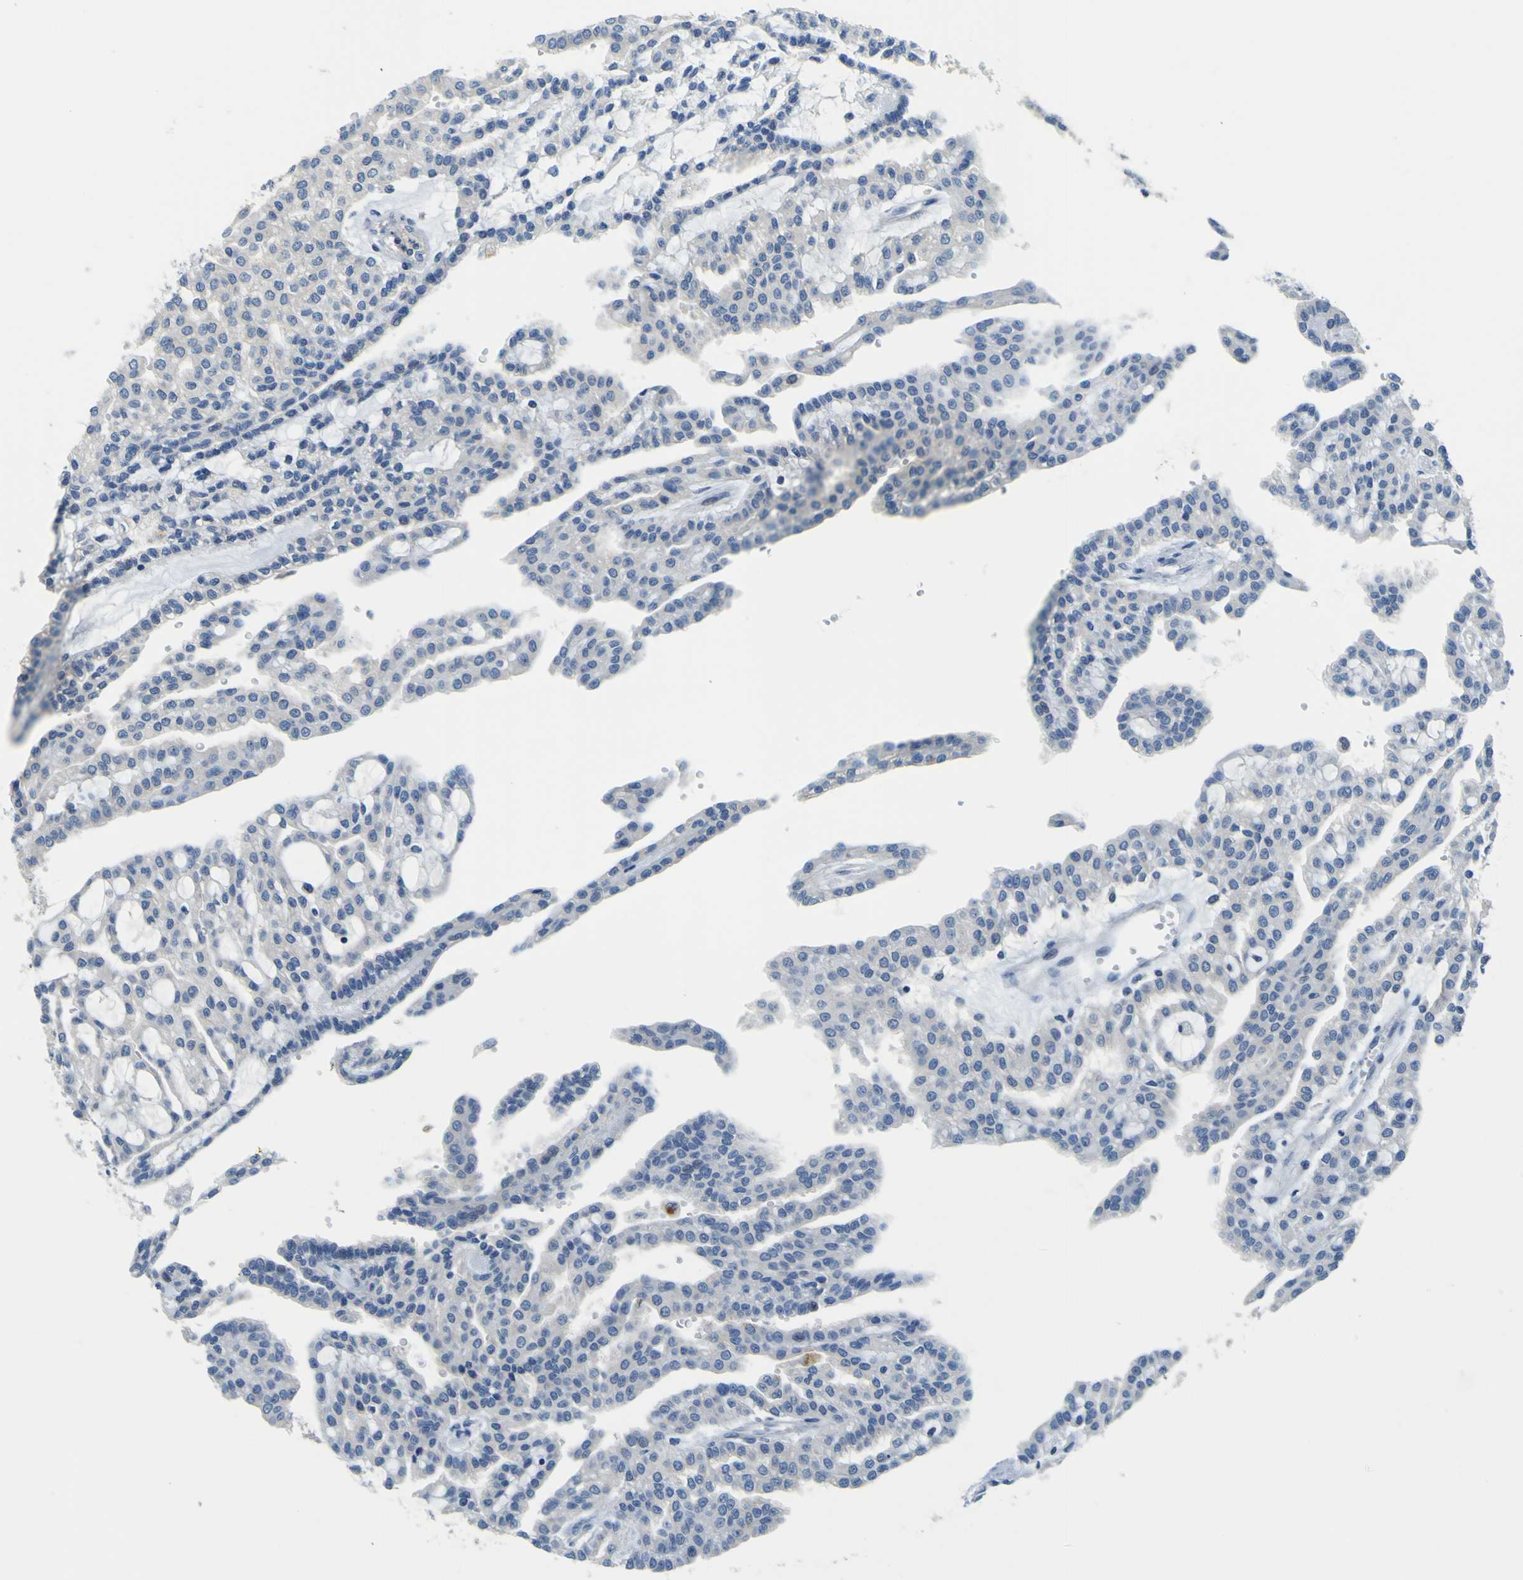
{"staining": {"intensity": "negative", "quantity": "none", "location": "none"}, "tissue": "renal cancer", "cell_type": "Tumor cells", "image_type": "cancer", "snomed": [{"axis": "morphology", "description": "Adenocarcinoma, NOS"}, {"axis": "topography", "description": "Kidney"}], "caption": "This is a histopathology image of immunohistochemistry (IHC) staining of renal cancer (adenocarcinoma), which shows no staining in tumor cells. (Immunohistochemistry (ihc), brightfield microscopy, high magnification).", "gene": "TNIK", "patient": {"sex": "male", "age": 63}}